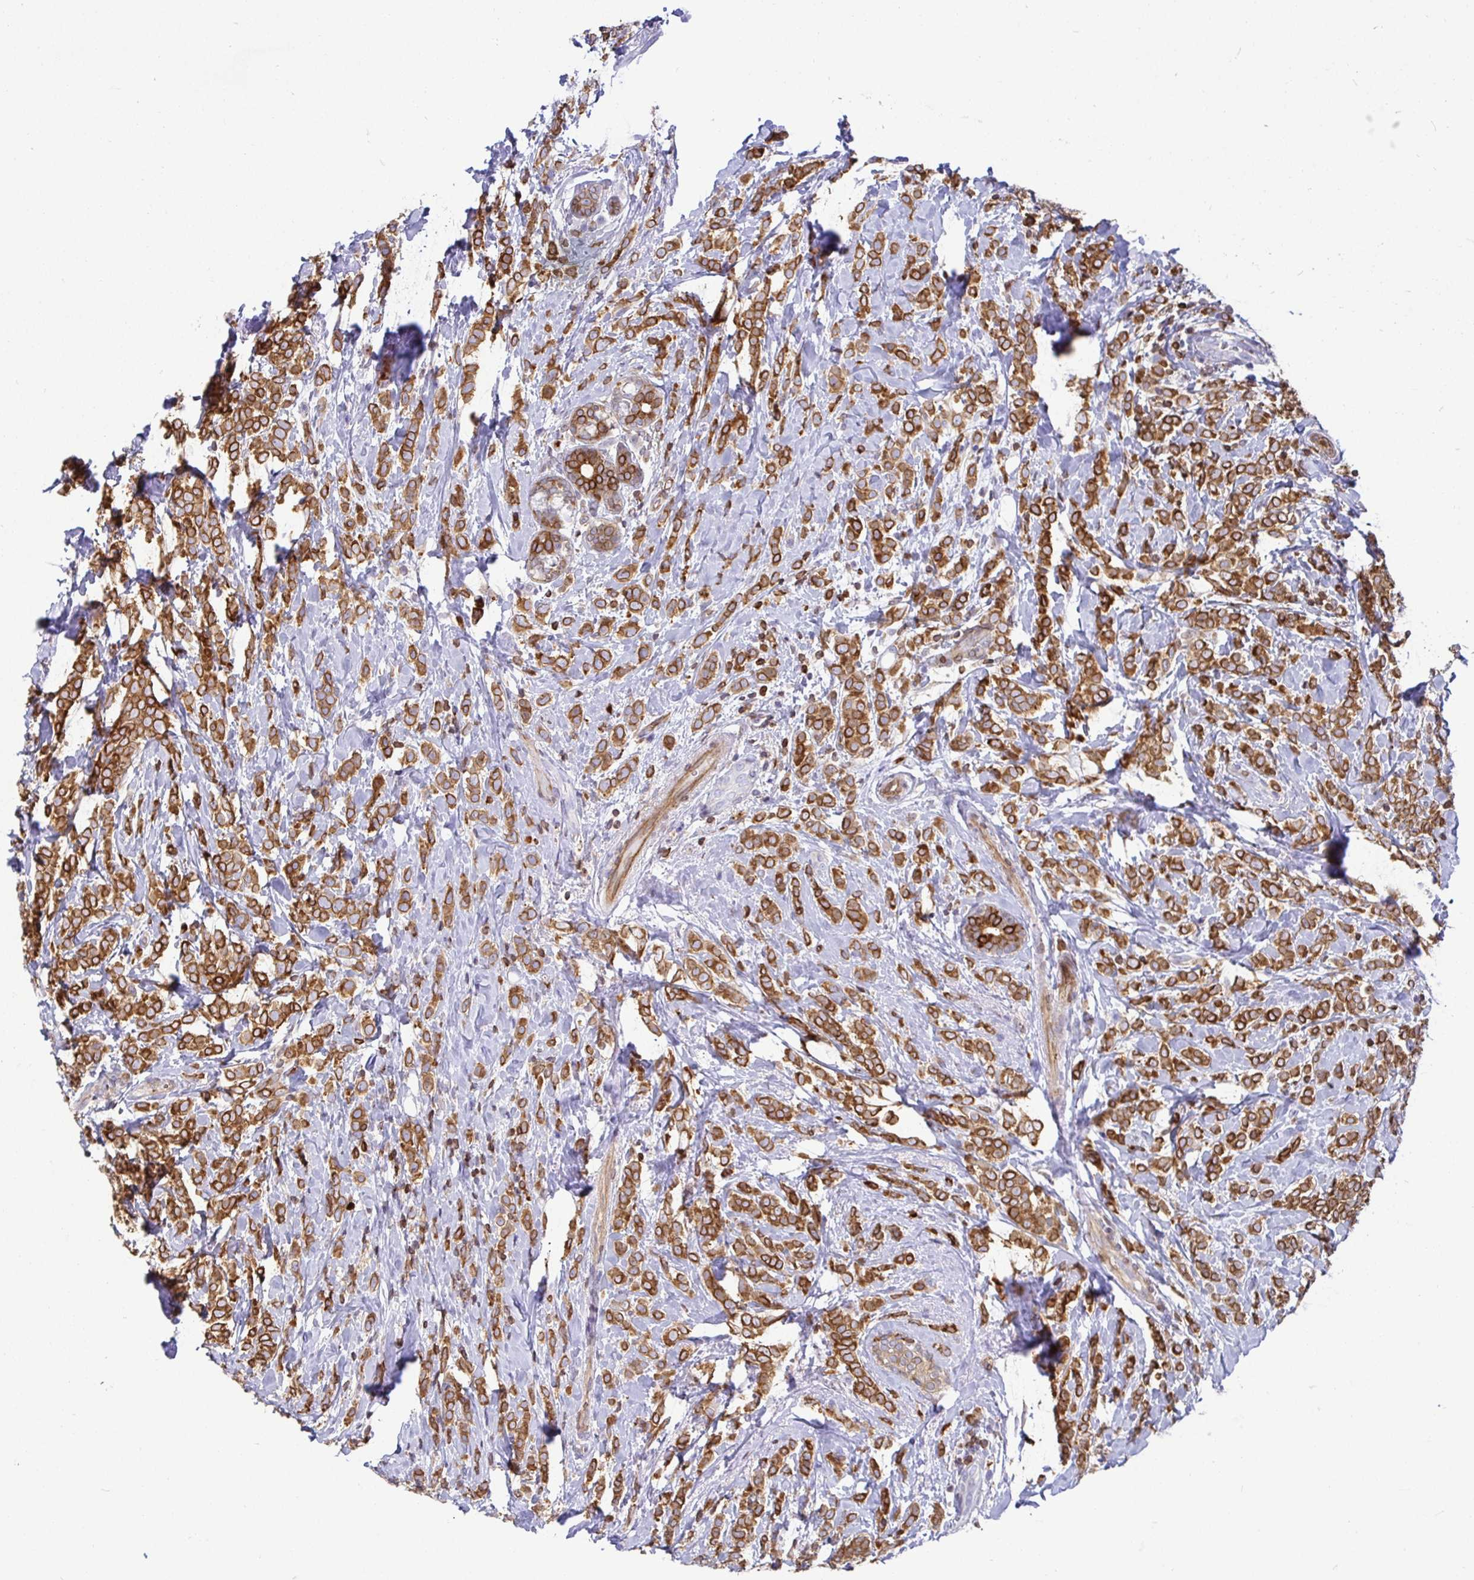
{"staining": {"intensity": "moderate", "quantity": ">75%", "location": "cytoplasmic/membranous"}, "tissue": "breast cancer", "cell_type": "Tumor cells", "image_type": "cancer", "snomed": [{"axis": "morphology", "description": "Lobular carcinoma"}, {"axis": "topography", "description": "Breast"}], "caption": "Breast lobular carcinoma stained with a brown dye reveals moderate cytoplasmic/membranous positive positivity in about >75% of tumor cells.", "gene": "TP53I11", "patient": {"sex": "female", "age": 49}}